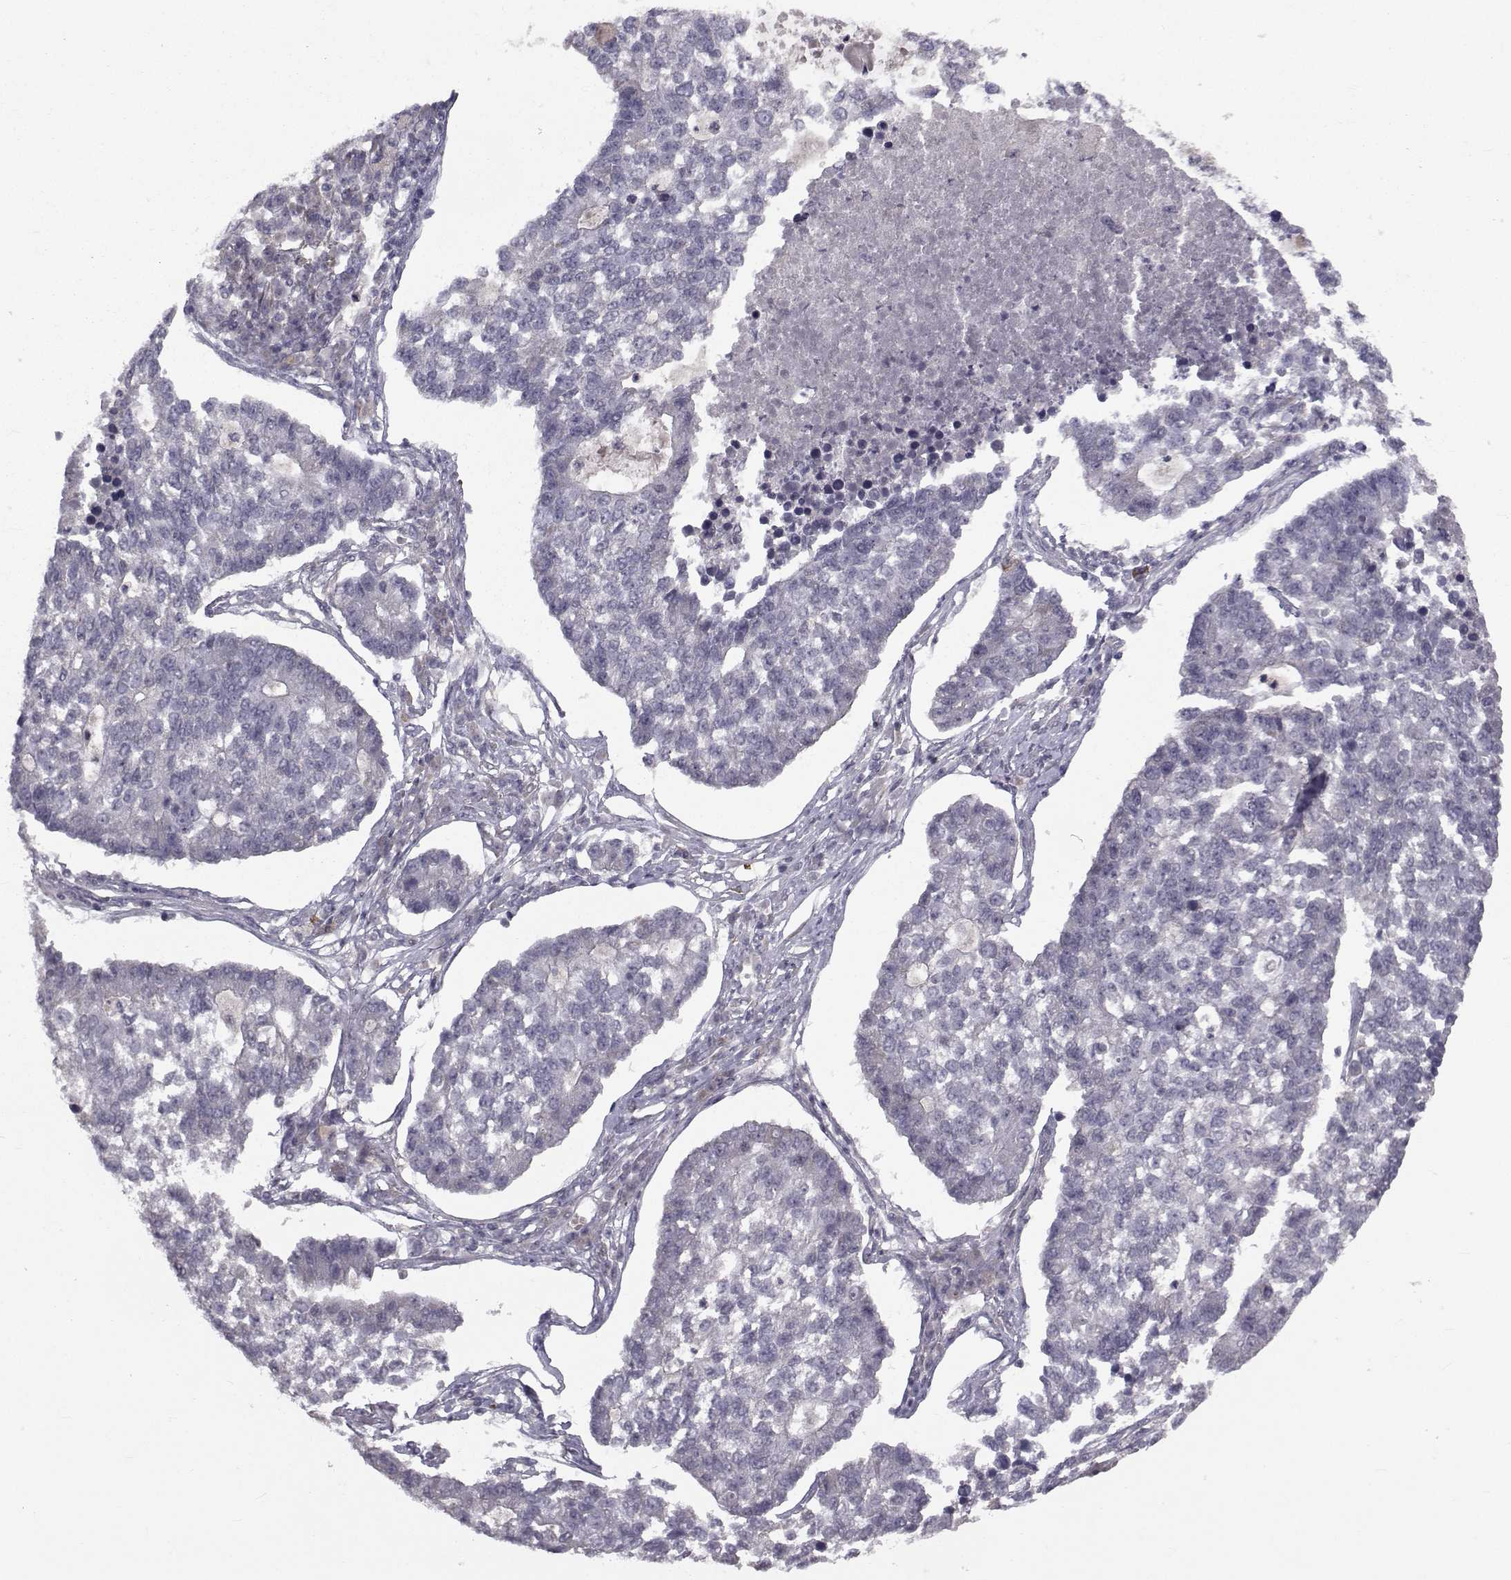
{"staining": {"intensity": "negative", "quantity": "none", "location": "none"}, "tissue": "lung cancer", "cell_type": "Tumor cells", "image_type": "cancer", "snomed": [{"axis": "morphology", "description": "Adenocarcinoma, NOS"}, {"axis": "topography", "description": "Lung"}], "caption": "This is an immunohistochemistry (IHC) image of human lung cancer (adenocarcinoma). There is no positivity in tumor cells.", "gene": "FDXR", "patient": {"sex": "male", "age": 57}}